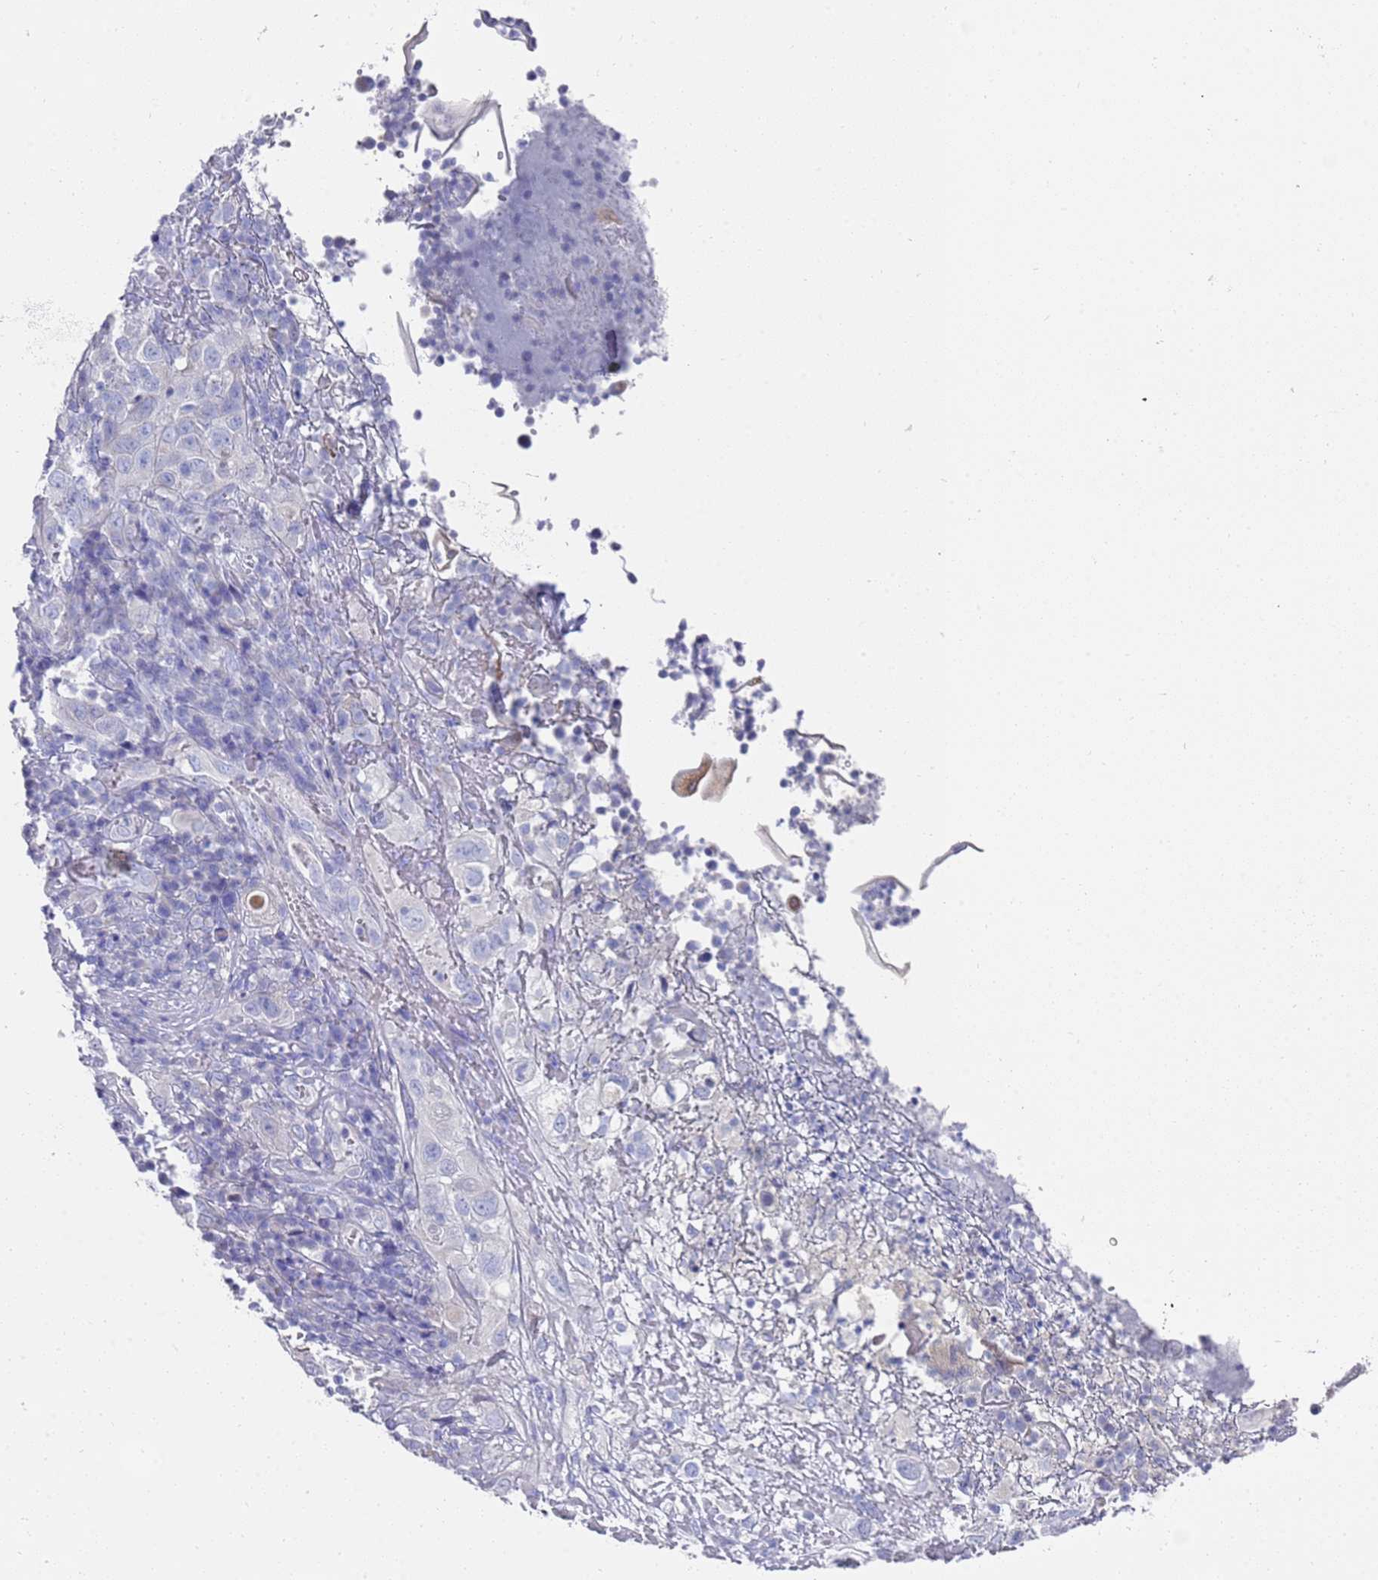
{"staining": {"intensity": "negative", "quantity": "none", "location": "none"}, "tissue": "cervical cancer", "cell_type": "Tumor cells", "image_type": "cancer", "snomed": [{"axis": "morphology", "description": "Squamous cell carcinoma, NOS"}, {"axis": "topography", "description": "Cervix"}], "caption": "Immunohistochemistry photomicrograph of neoplastic tissue: cervical squamous cell carcinoma stained with DAB displays no significant protein staining in tumor cells.", "gene": "SCAPER", "patient": {"sex": "female", "age": 46}}